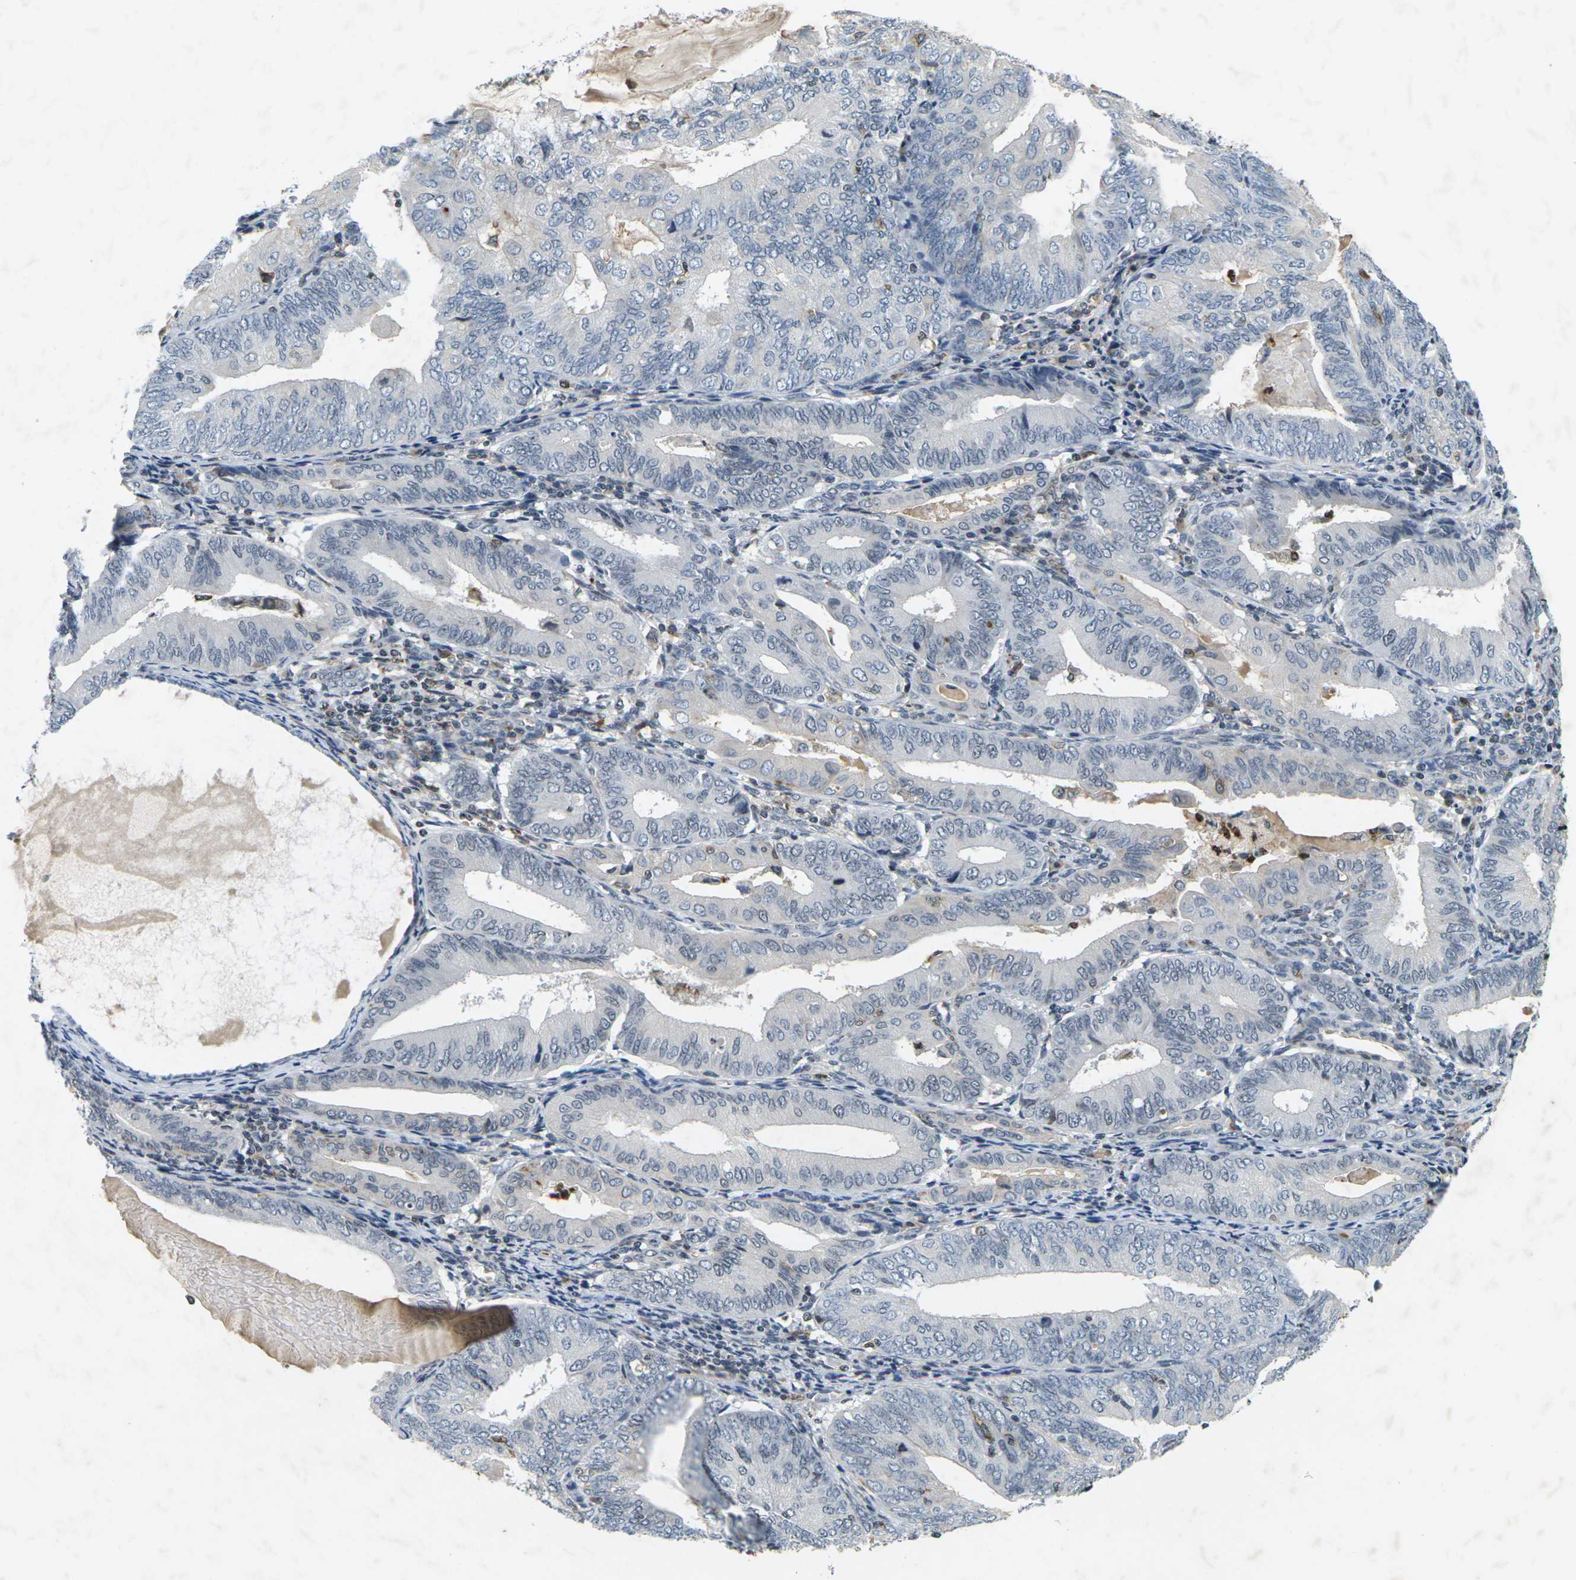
{"staining": {"intensity": "negative", "quantity": "none", "location": "none"}, "tissue": "endometrial cancer", "cell_type": "Tumor cells", "image_type": "cancer", "snomed": [{"axis": "morphology", "description": "Adenocarcinoma, NOS"}, {"axis": "topography", "description": "Endometrium"}], "caption": "Immunohistochemistry micrograph of human endometrial cancer stained for a protein (brown), which displays no expression in tumor cells.", "gene": "C1QC", "patient": {"sex": "female", "age": 81}}